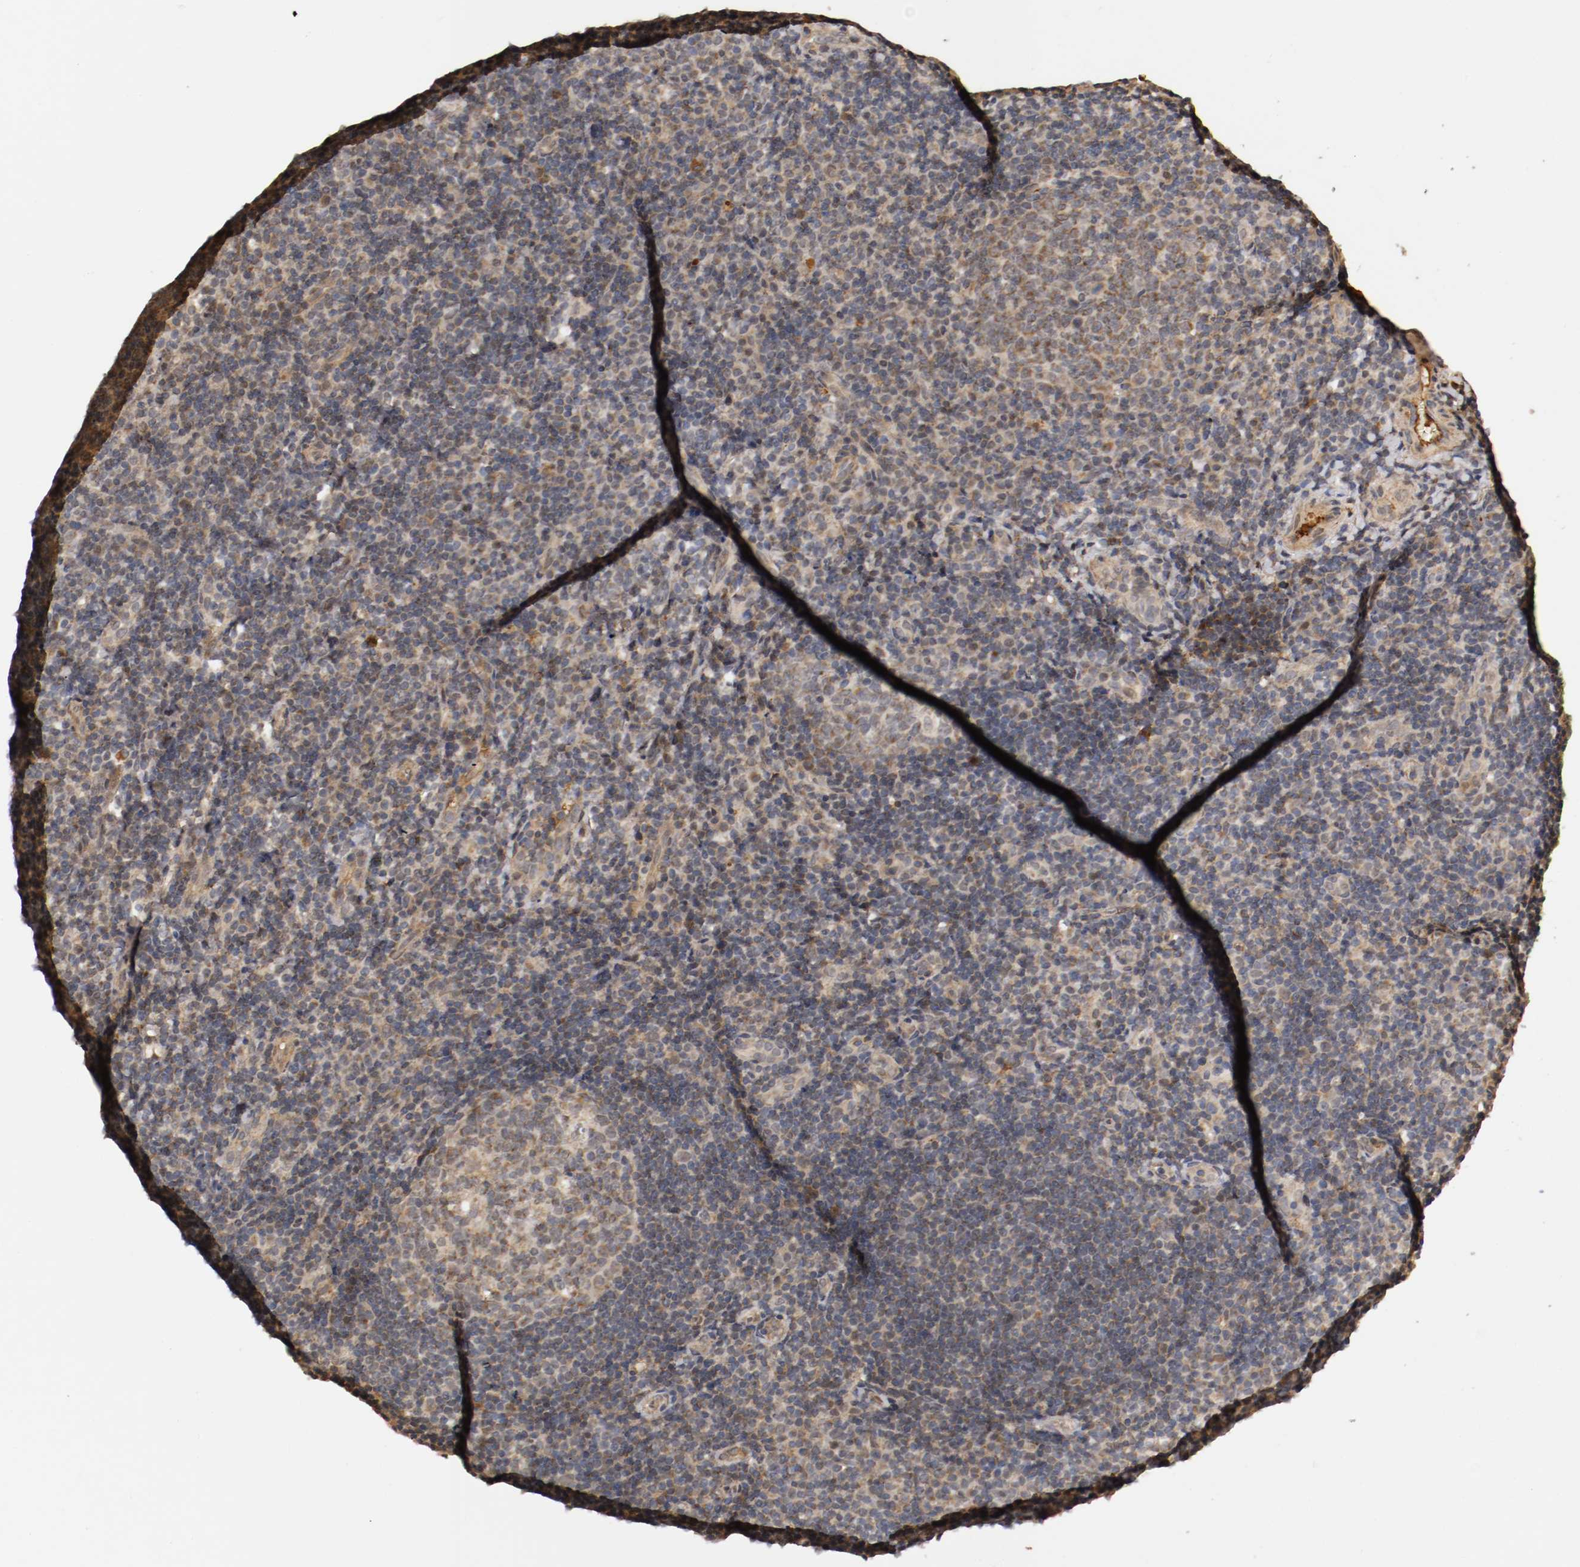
{"staining": {"intensity": "moderate", "quantity": "25%-75%", "location": "cytoplasmic/membranous"}, "tissue": "tonsil", "cell_type": "Germinal center cells", "image_type": "normal", "snomed": [{"axis": "morphology", "description": "Normal tissue, NOS"}, {"axis": "topography", "description": "Tonsil"}], "caption": "Unremarkable tonsil exhibits moderate cytoplasmic/membranous positivity in approximately 25%-75% of germinal center cells, visualized by immunohistochemistry. (Brightfield microscopy of DAB IHC at high magnification).", "gene": "TNFRSF1B", "patient": {"sex": "female", "age": 40}}